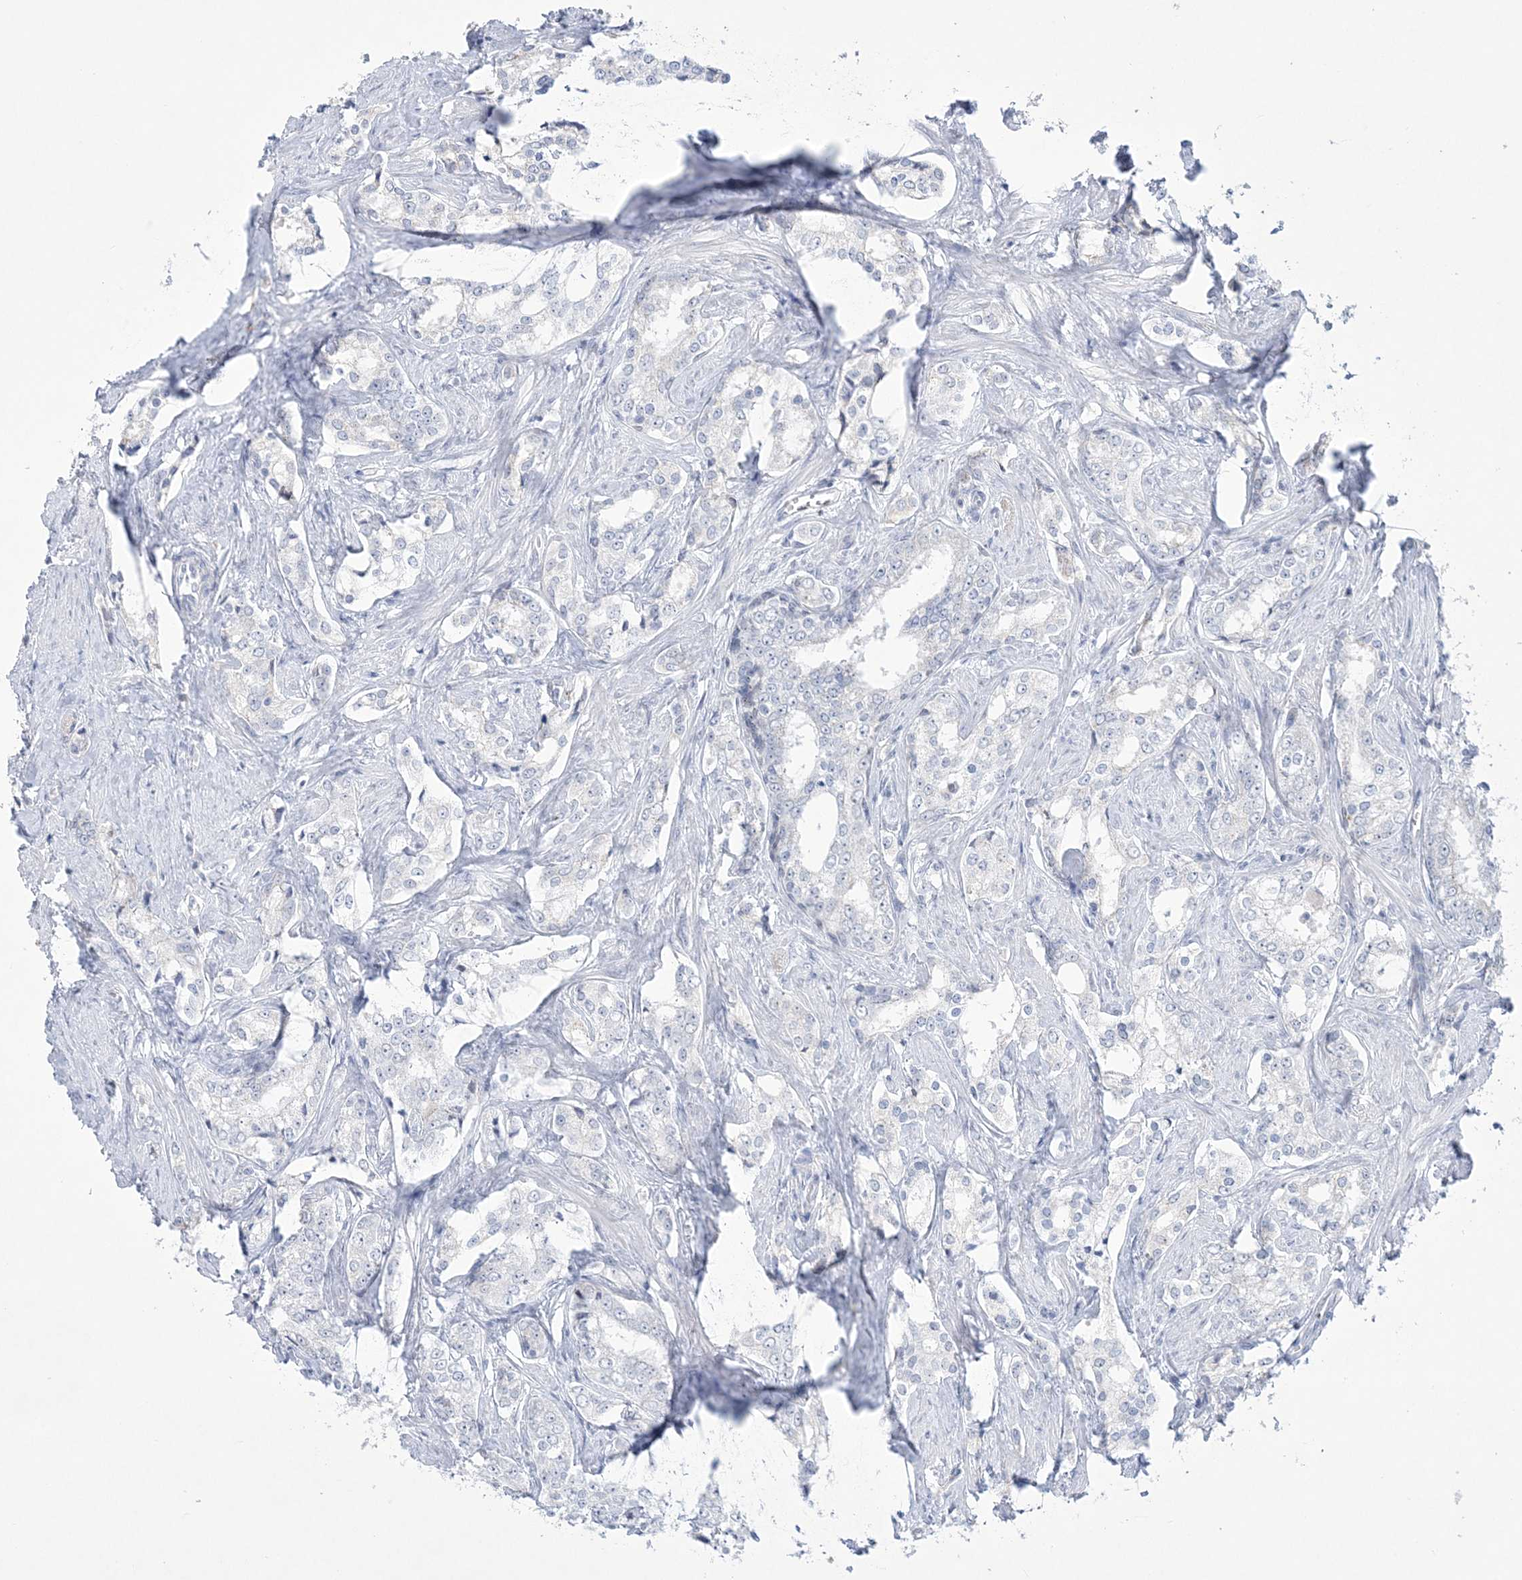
{"staining": {"intensity": "negative", "quantity": "none", "location": "none"}, "tissue": "prostate cancer", "cell_type": "Tumor cells", "image_type": "cancer", "snomed": [{"axis": "morphology", "description": "Adenocarcinoma, High grade"}, {"axis": "topography", "description": "Prostate"}], "caption": "Tumor cells show no significant protein staining in prostate cancer (adenocarcinoma (high-grade)). (Brightfield microscopy of DAB immunohistochemistry (IHC) at high magnification).", "gene": "WDR27", "patient": {"sex": "male", "age": 66}}